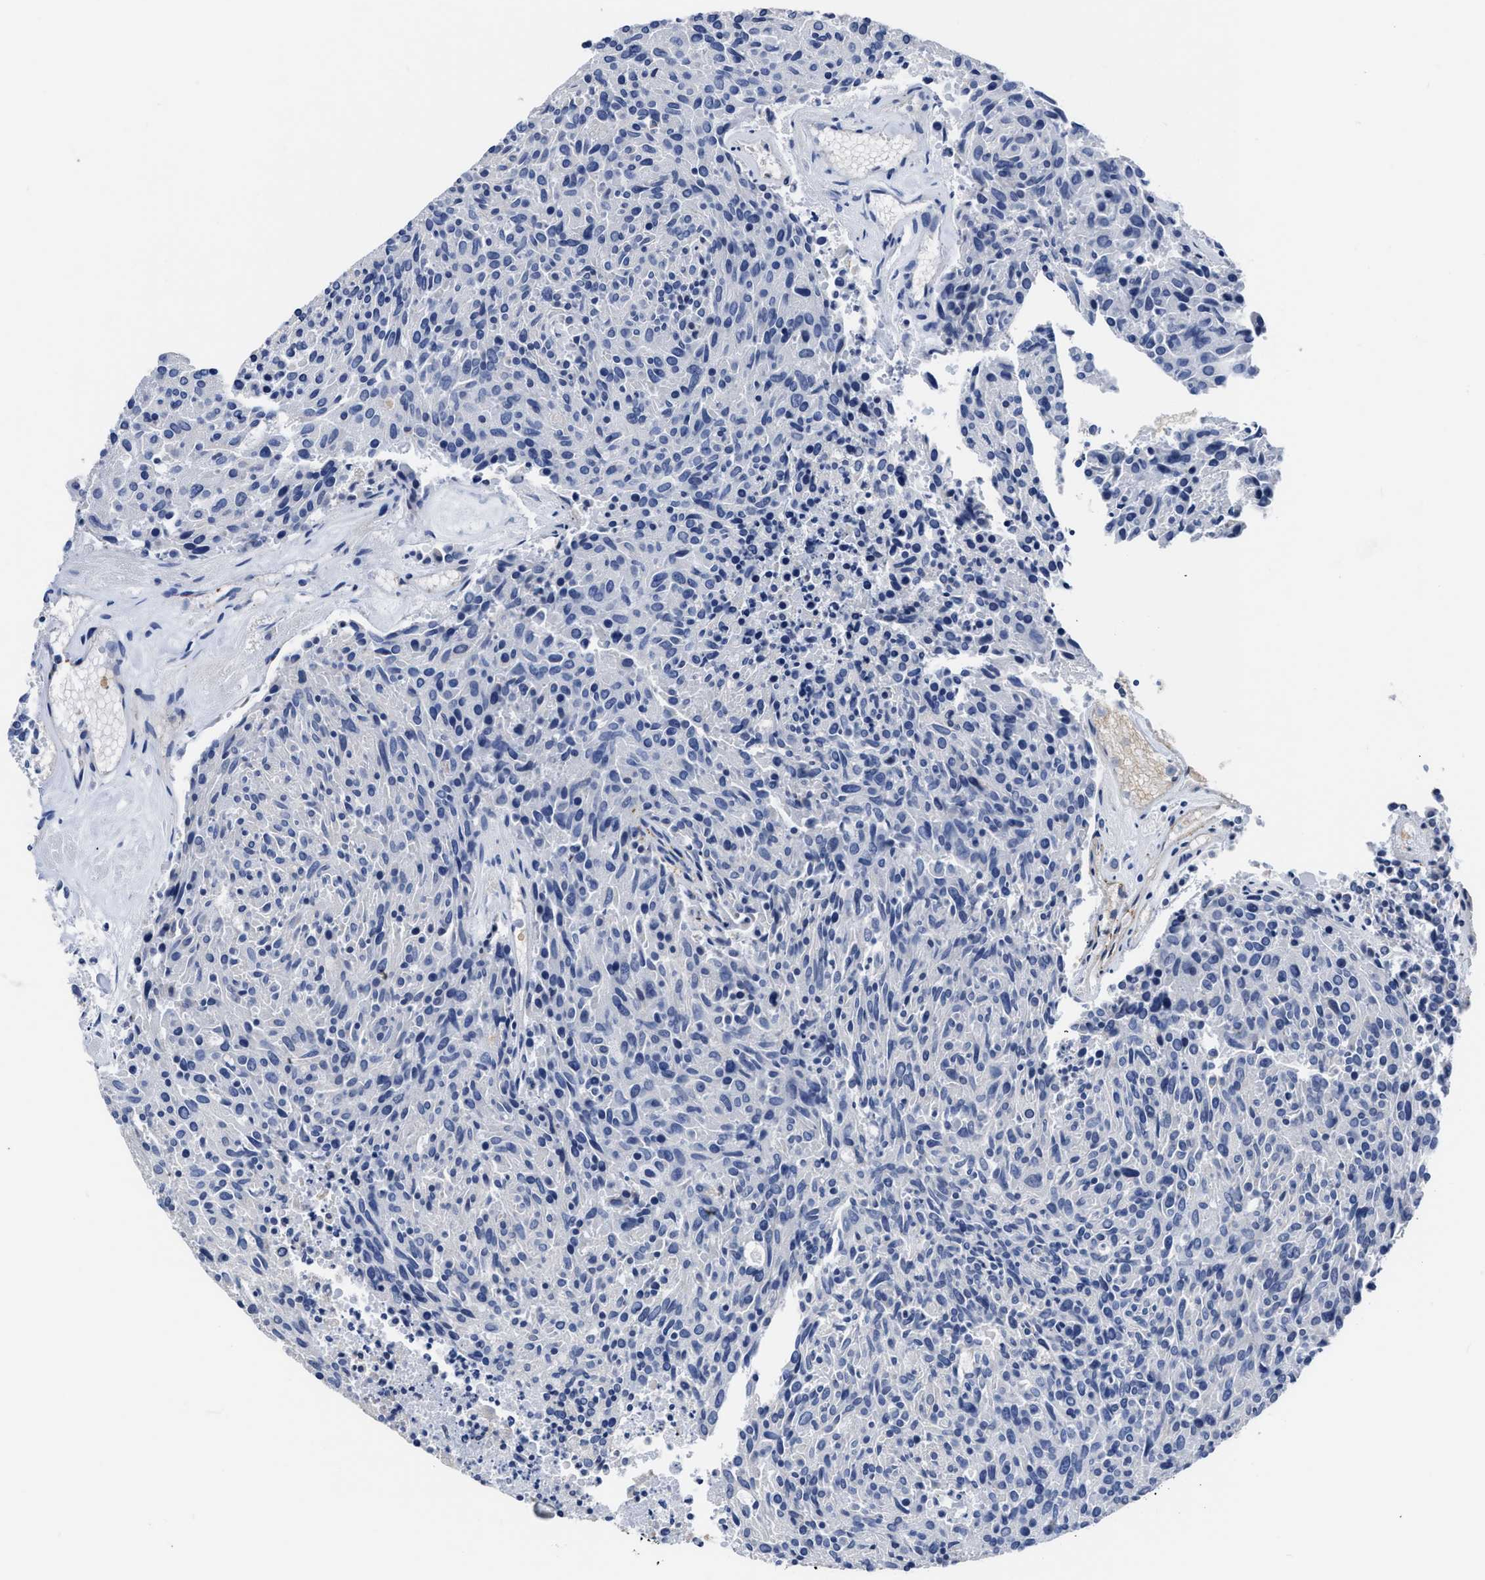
{"staining": {"intensity": "negative", "quantity": "none", "location": "none"}, "tissue": "carcinoid", "cell_type": "Tumor cells", "image_type": "cancer", "snomed": [{"axis": "morphology", "description": "Carcinoid, malignant, NOS"}, {"axis": "topography", "description": "Pancreas"}], "caption": "This is an IHC photomicrograph of human carcinoid. There is no expression in tumor cells.", "gene": "KCNMB3", "patient": {"sex": "female", "age": 54}}